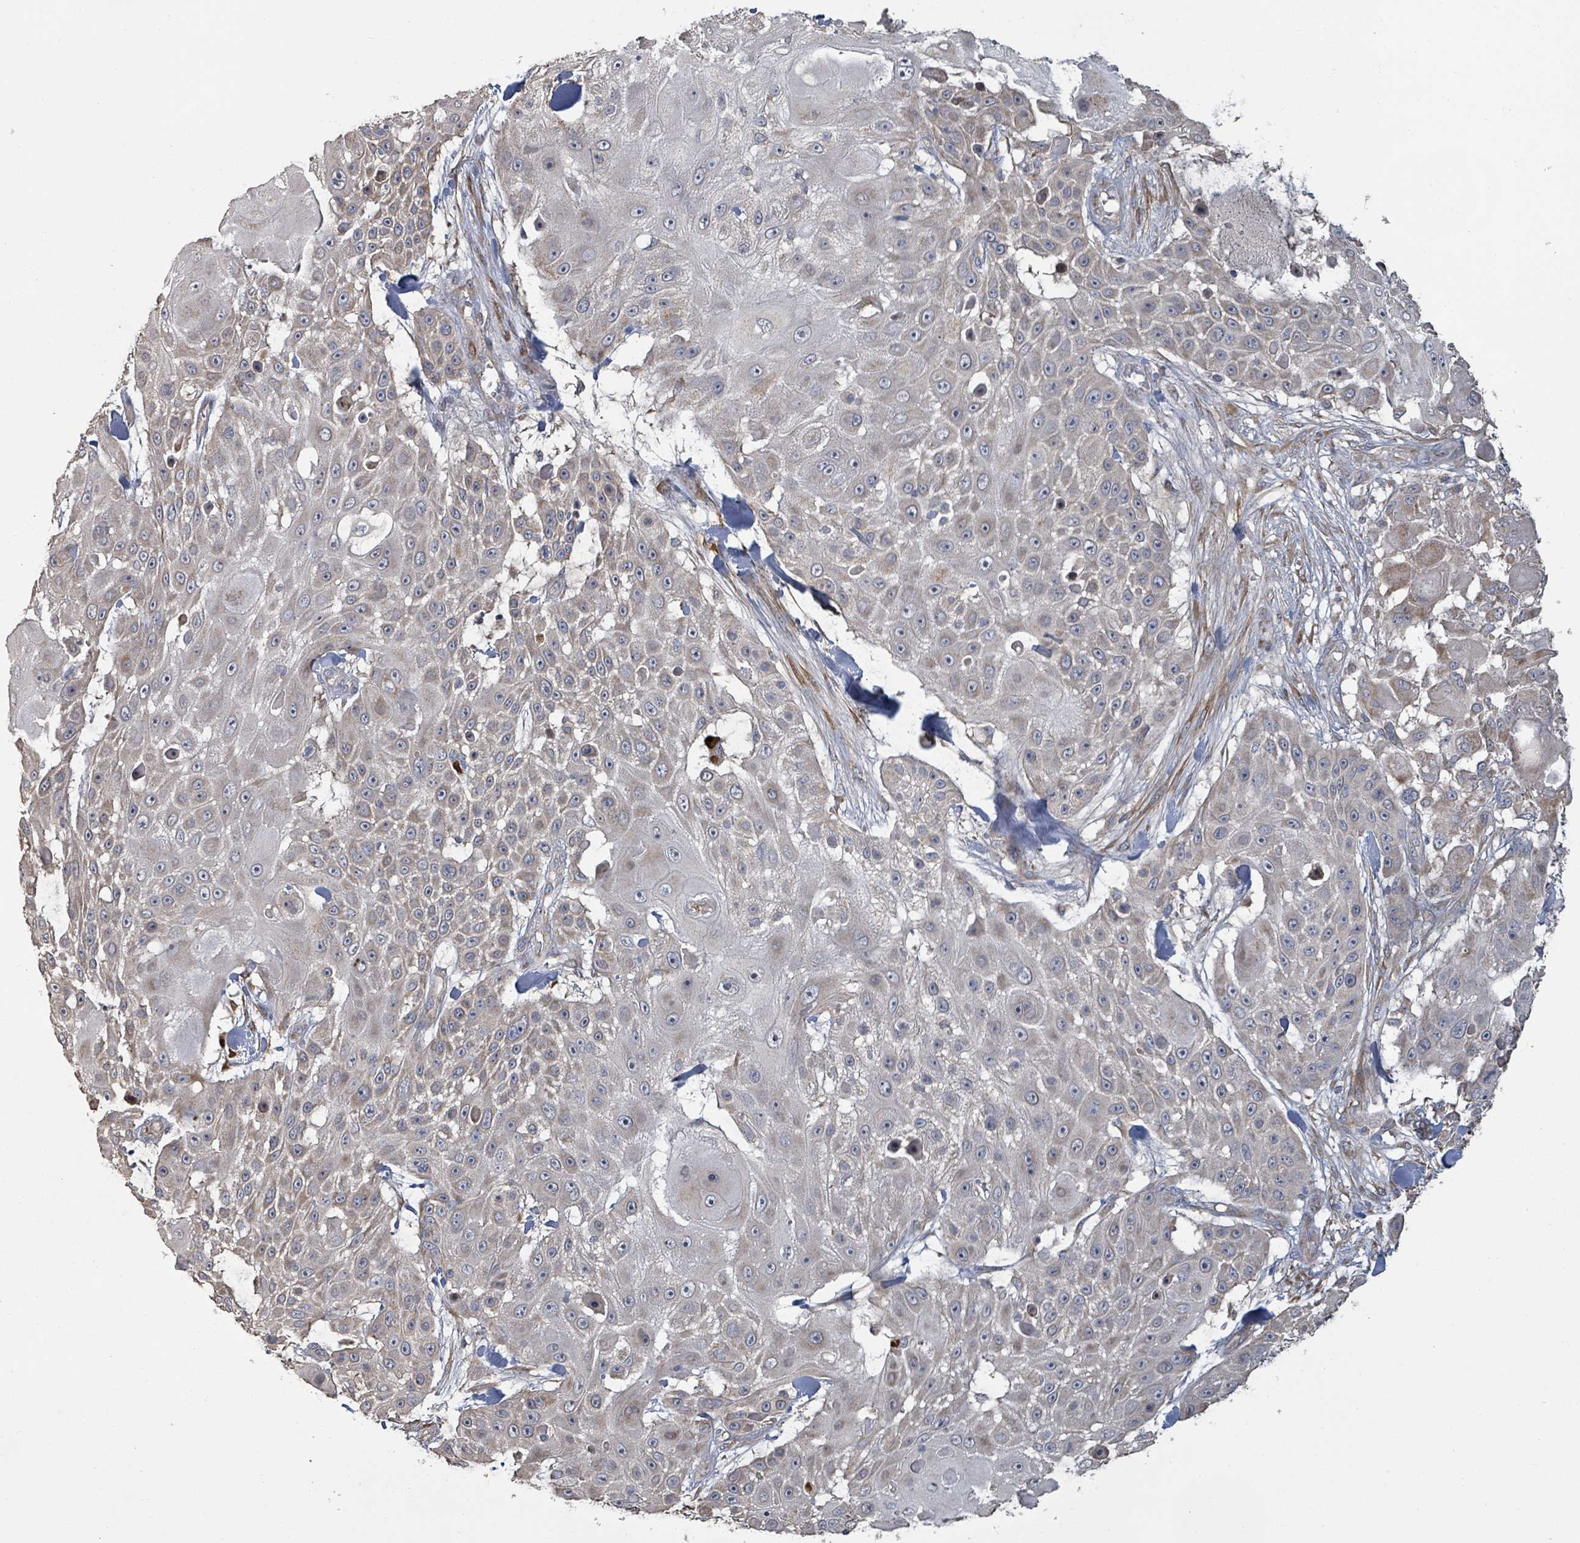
{"staining": {"intensity": "moderate", "quantity": "25%-75%", "location": "cytoplasmic/membranous"}, "tissue": "skin cancer", "cell_type": "Tumor cells", "image_type": "cancer", "snomed": [{"axis": "morphology", "description": "Squamous cell carcinoma, NOS"}, {"axis": "topography", "description": "Skin"}], "caption": "Immunohistochemical staining of human skin squamous cell carcinoma displays moderate cytoplasmic/membranous protein expression in about 25%-75% of tumor cells.", "gene": "KCNS2", "patient": {"sex": "female", "age": 86}}